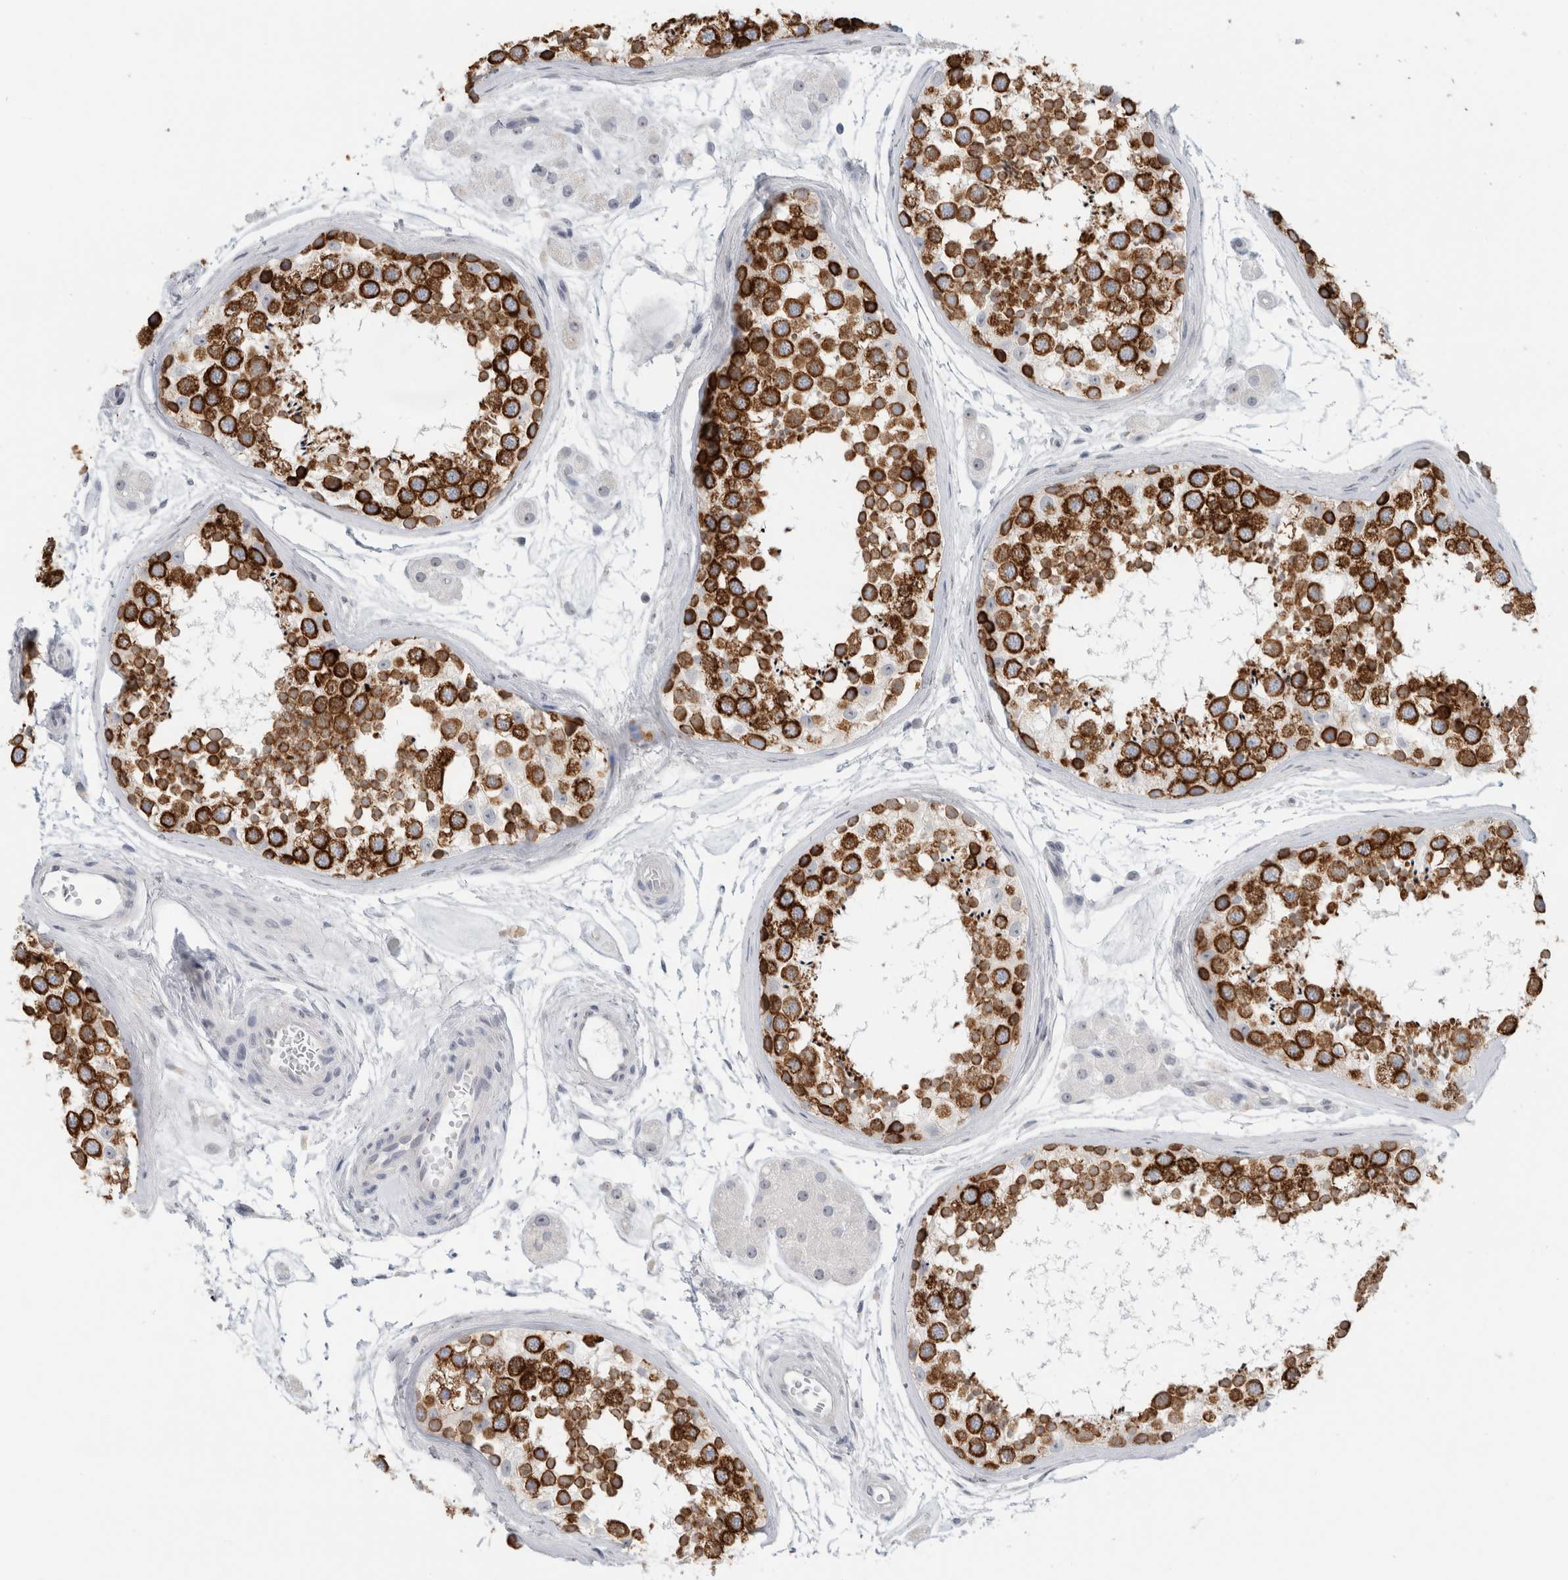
{"staining": {"intensity": "strong", "quantity": "25%-75%", "location": "cytoplasmic/membranous"}, "tissue": "testis", "cell_type": "Cells in seminiferous ducts", "image_type": "normal", "snomed": [{"axis": "morphology", "description": "Normal tissue, NOS"}, {"axis": "topography", "description": "Testis"}], "caption": "An IHC histopathology image of normal tissue is shown. Protein staining in brown highlights strong cytoplasmic/membranous positivity in testis within cells in seminiferous ducts.", "gene": "FMR1NB", "patient": {"sex": "male", "age": 56}}